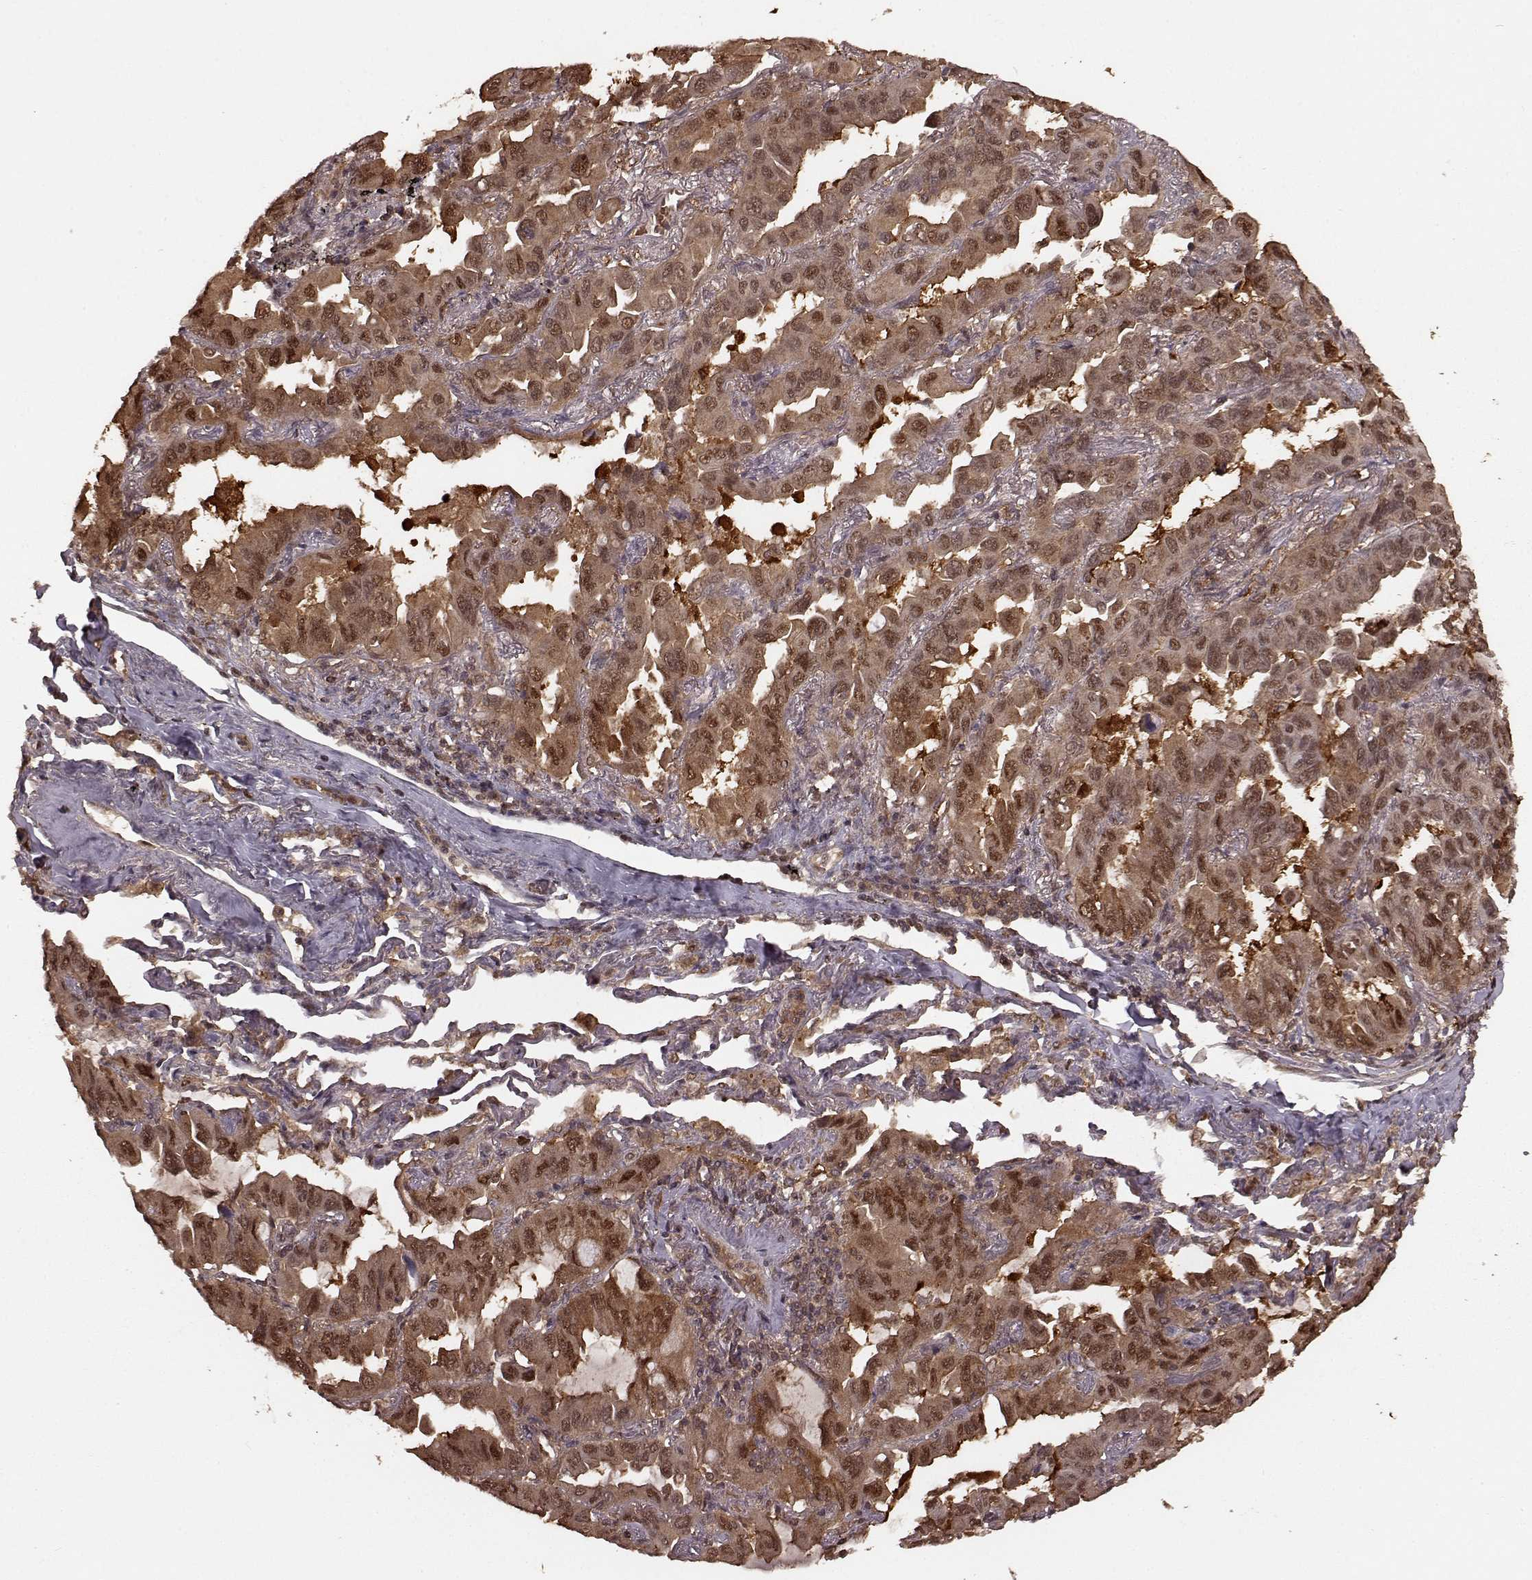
{"staining": {"intensity": "moderate", "quantity": ">75%", "location": "cytoplasmic/membranous,nuclear"}, "tissue": "lung cancer", "cell_type": "Tumor cells", "image_type": "cancer", "snomed": [{"axis": "morphology", "description": "Adenocarcinoma, NOS"}, {"axis": "topography", "description": "Lung"}], "caption": "Immunohistochemistry (IHC) photomicrograph of human lung adenocarcinoma stained for a protein (brown), which reveals medium levels of moderate cytoplasmic/membranous and nuclear staining in about >75% of tumor cells.", "gene": "GSS", "patient": {"sex": "male", "age": 64}}